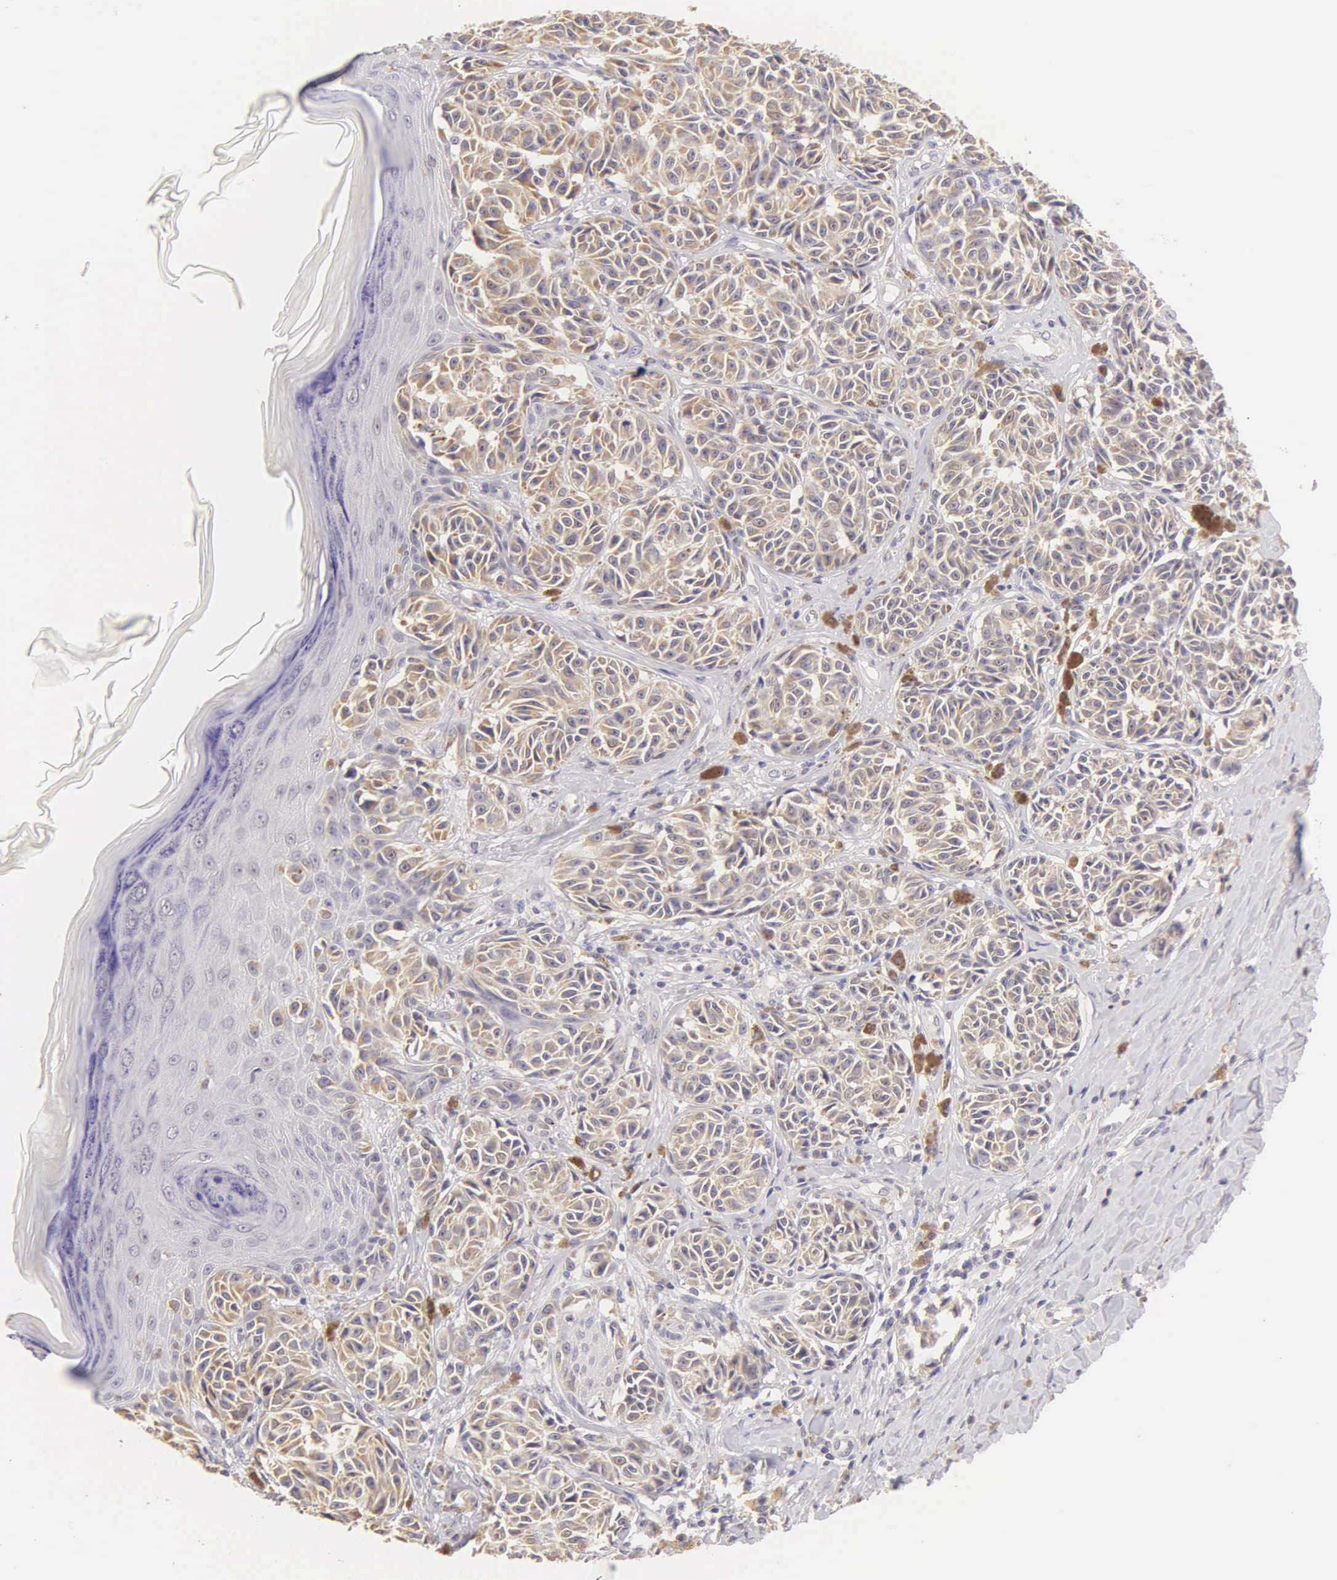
{"staining": {"intensity": "weak", "quantity": ">75%", "location": "cytoplasmic/membranous"}, "tissue": "melanoma", "cell_type": "Tumor cells", "image_type": "cancer", "snomed": [{"axis": "morphology", "description": "Malignant melanoma, NOS"}, {"axis": "topography", "description": "Skin"}], "caption": "Immunohistochemical staining of human melanoma exhibits weak cytoplasmic/membranous protein positivity in approximately >75% of tumor cells.", "gene": "ESR1", "patient": {"sex": "male", "age": 49}}